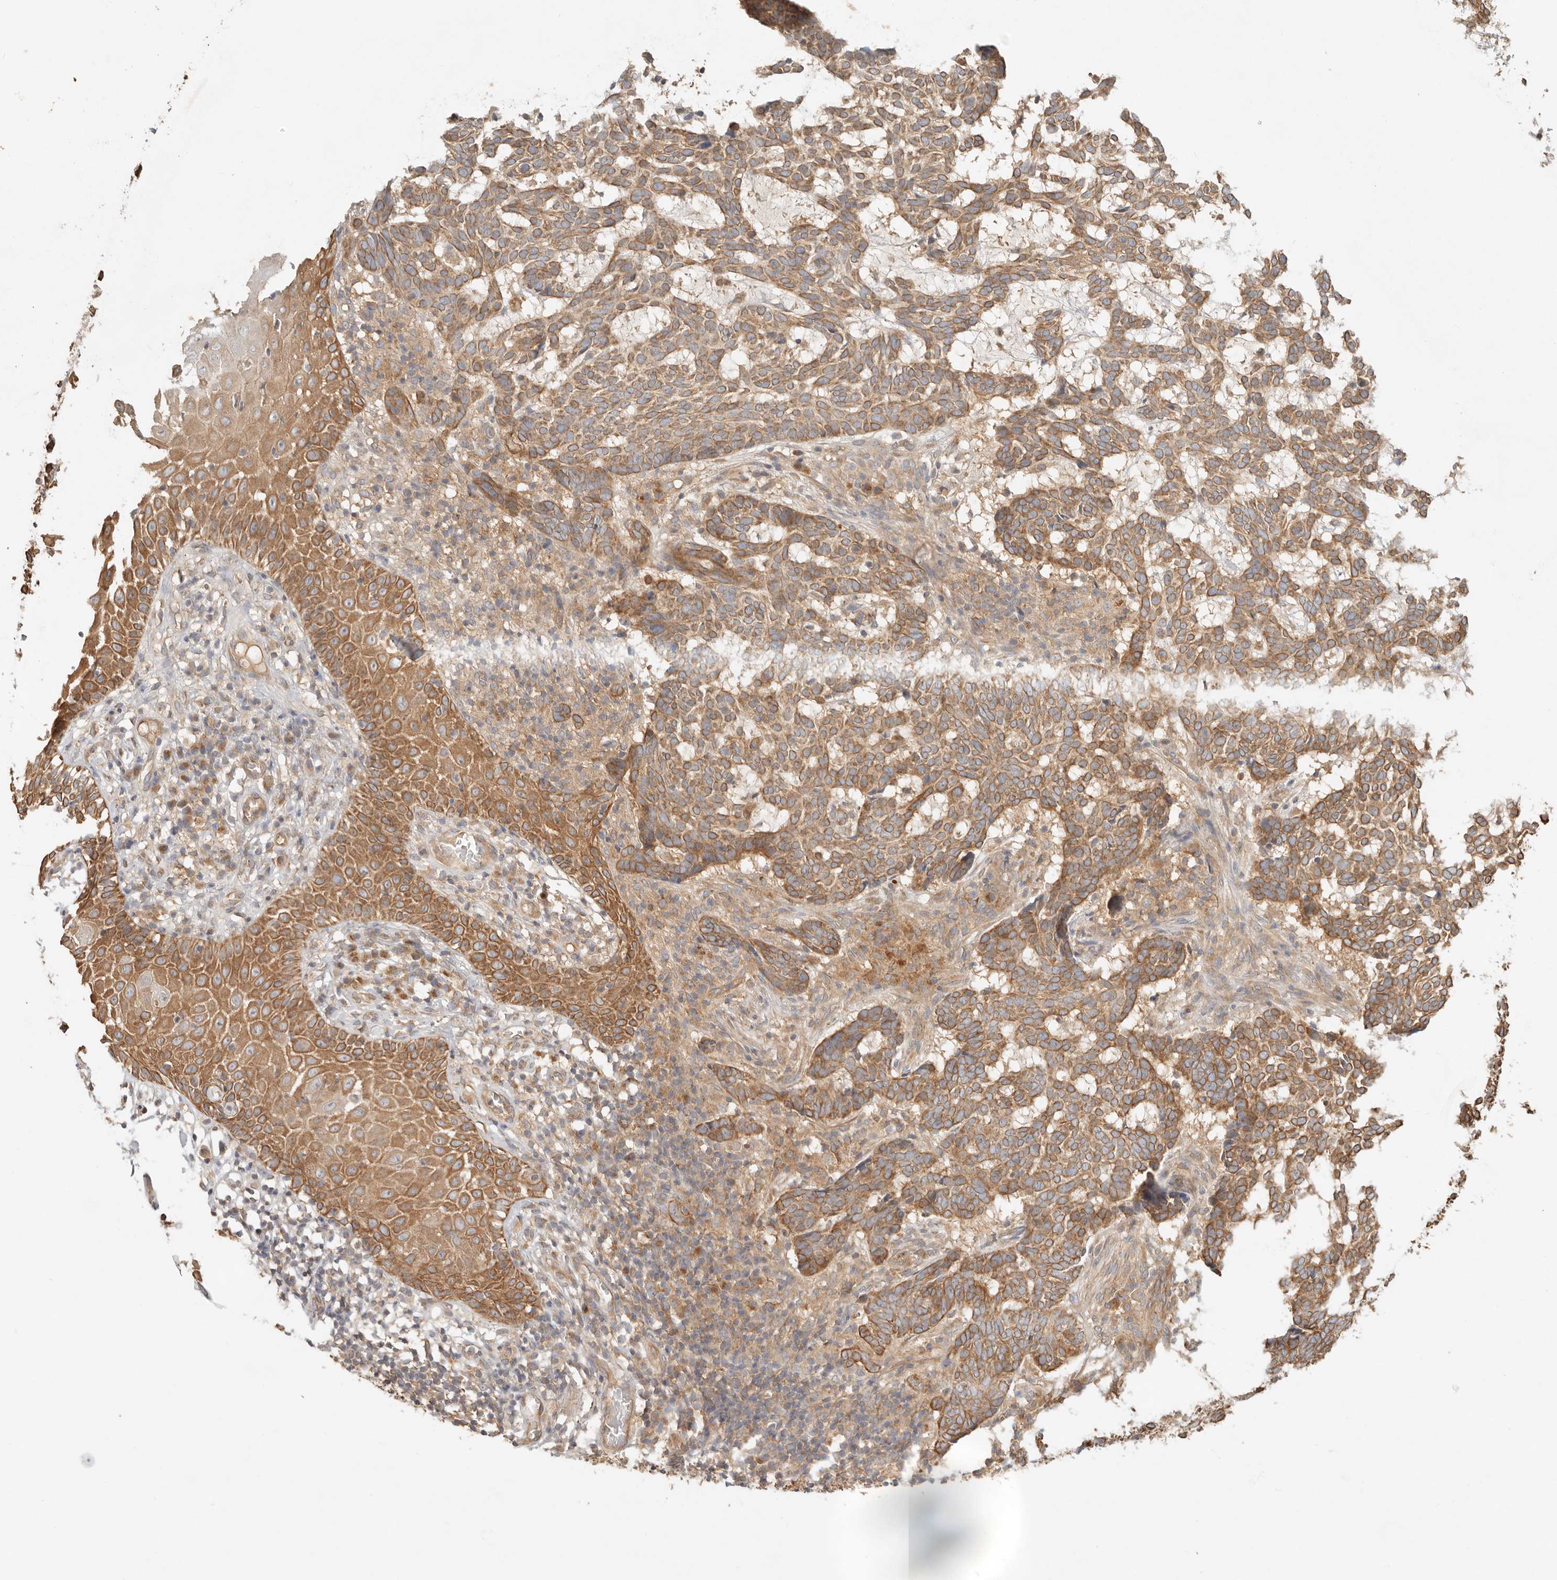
{"staining": {"intensity": "moderate", "quantity": ">75%", "location": "cytoplasmic/membranous"}, "tissue": "skin cancer", "cell_type": "Tumor cells", "image_type": "cancer", "snomed": [{"axis": "morphology", "description": "Basal cell carcinoma"}, {"axis": "topography", "description": "Skin"}], "caption": "Immunohistochemistry (IHC) histopathology image of human skin cancer (basal cell carcinoma) stained for a protein (brown), which displays medium levels of moderate cytoplasmic/membranous expression in approximately >75% of tumor cells.", "gene": "HECTD3", "patient": {"sex": "male", "age": 85}}